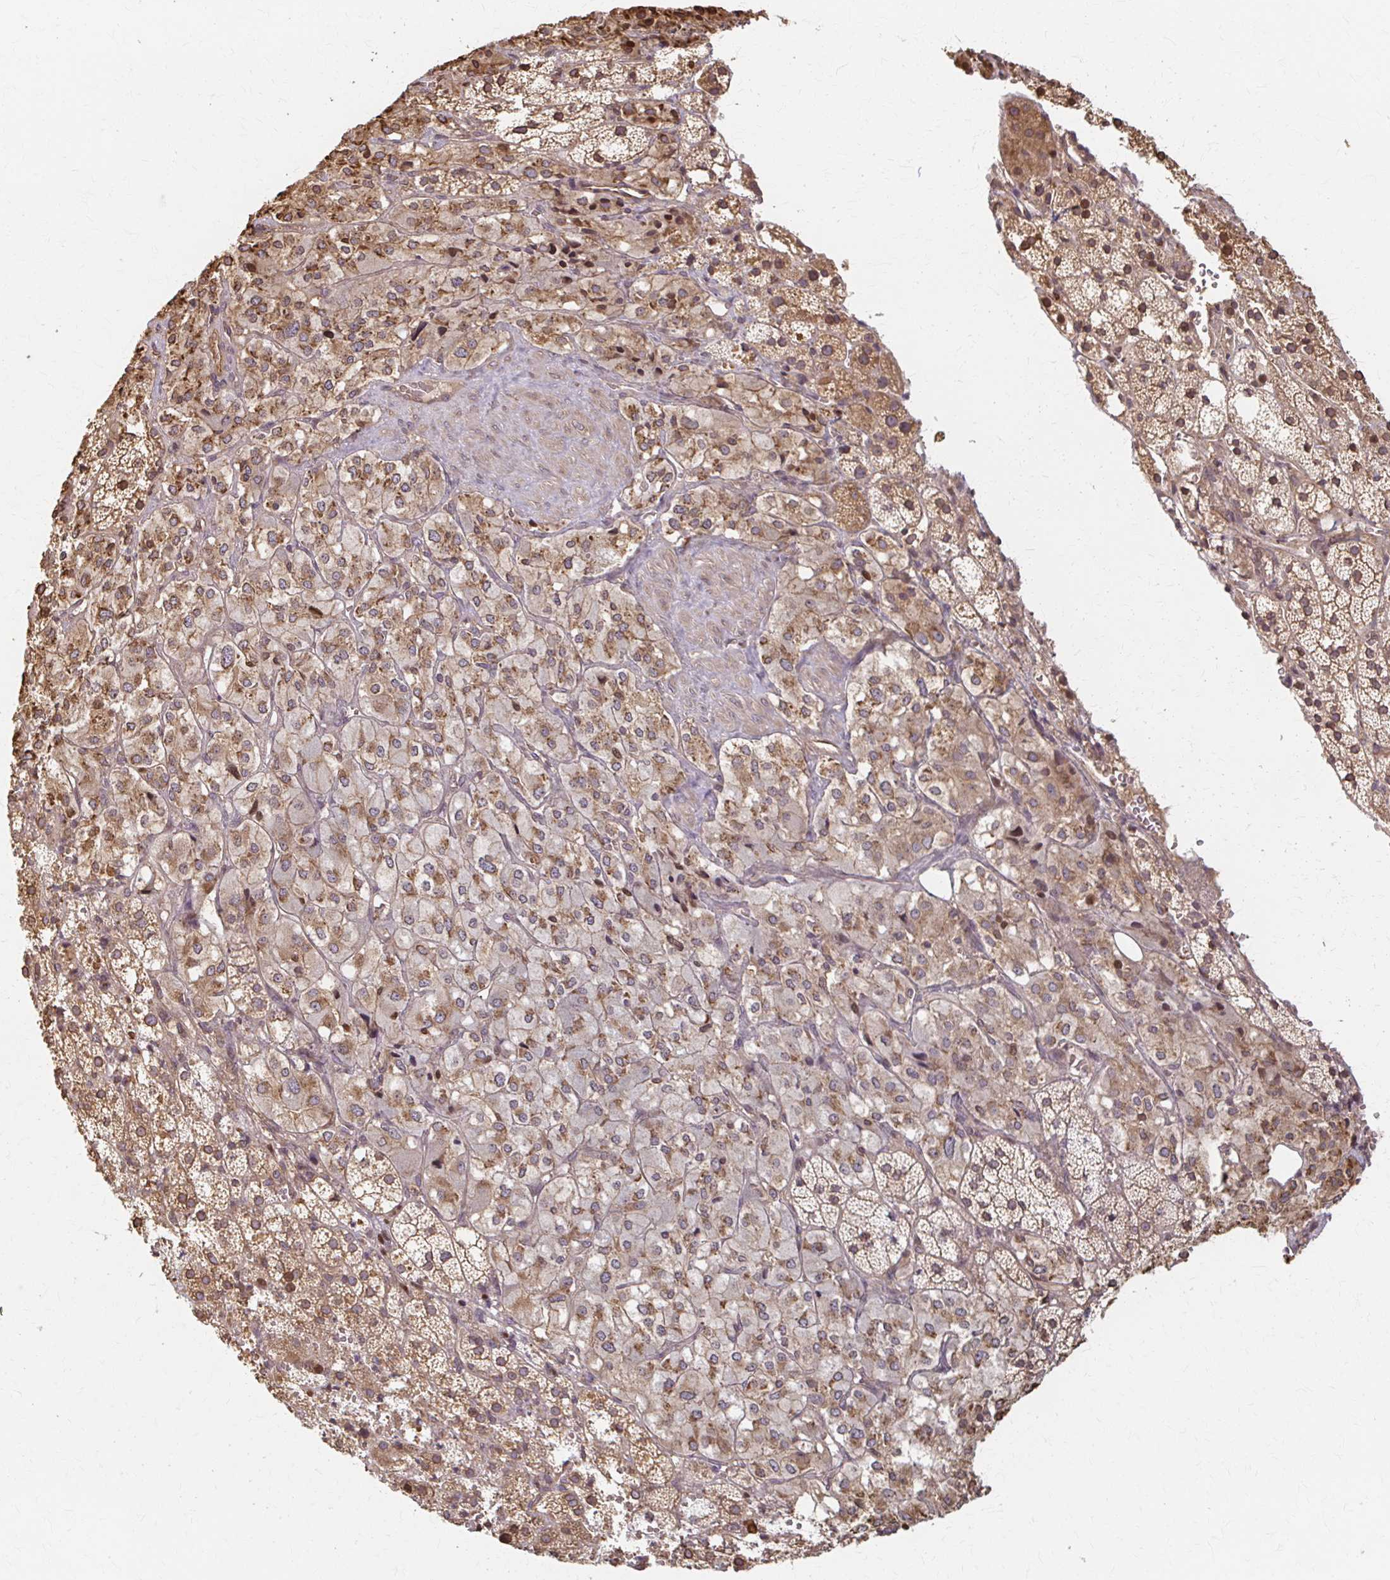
{"staining": {"intensity": "moderate", "quantity": ">75%", "location": "cytoplasmic/membranous"}, "tissue": "adrenal gland", "cell_type": "Glandular cells", "image_type": "normal", "snomed": [{"axis": "morphology", "description": "Normal tissue, NOS"}, {"axis": "topography", "description": "Adrenal gland"}], "caption": "The image displays staining of unremarkable adrenal gland, revealing moderate cytoplasmic/membranous protein positivity (brown color) within glandular cells. The staining is performed using DAB brown chromogen to label protein expression. The nuclei are counter-stained blue using hematoxylin.", "gene": "ARHGAP35", "patient": {"sex": "male", "age": 53}}